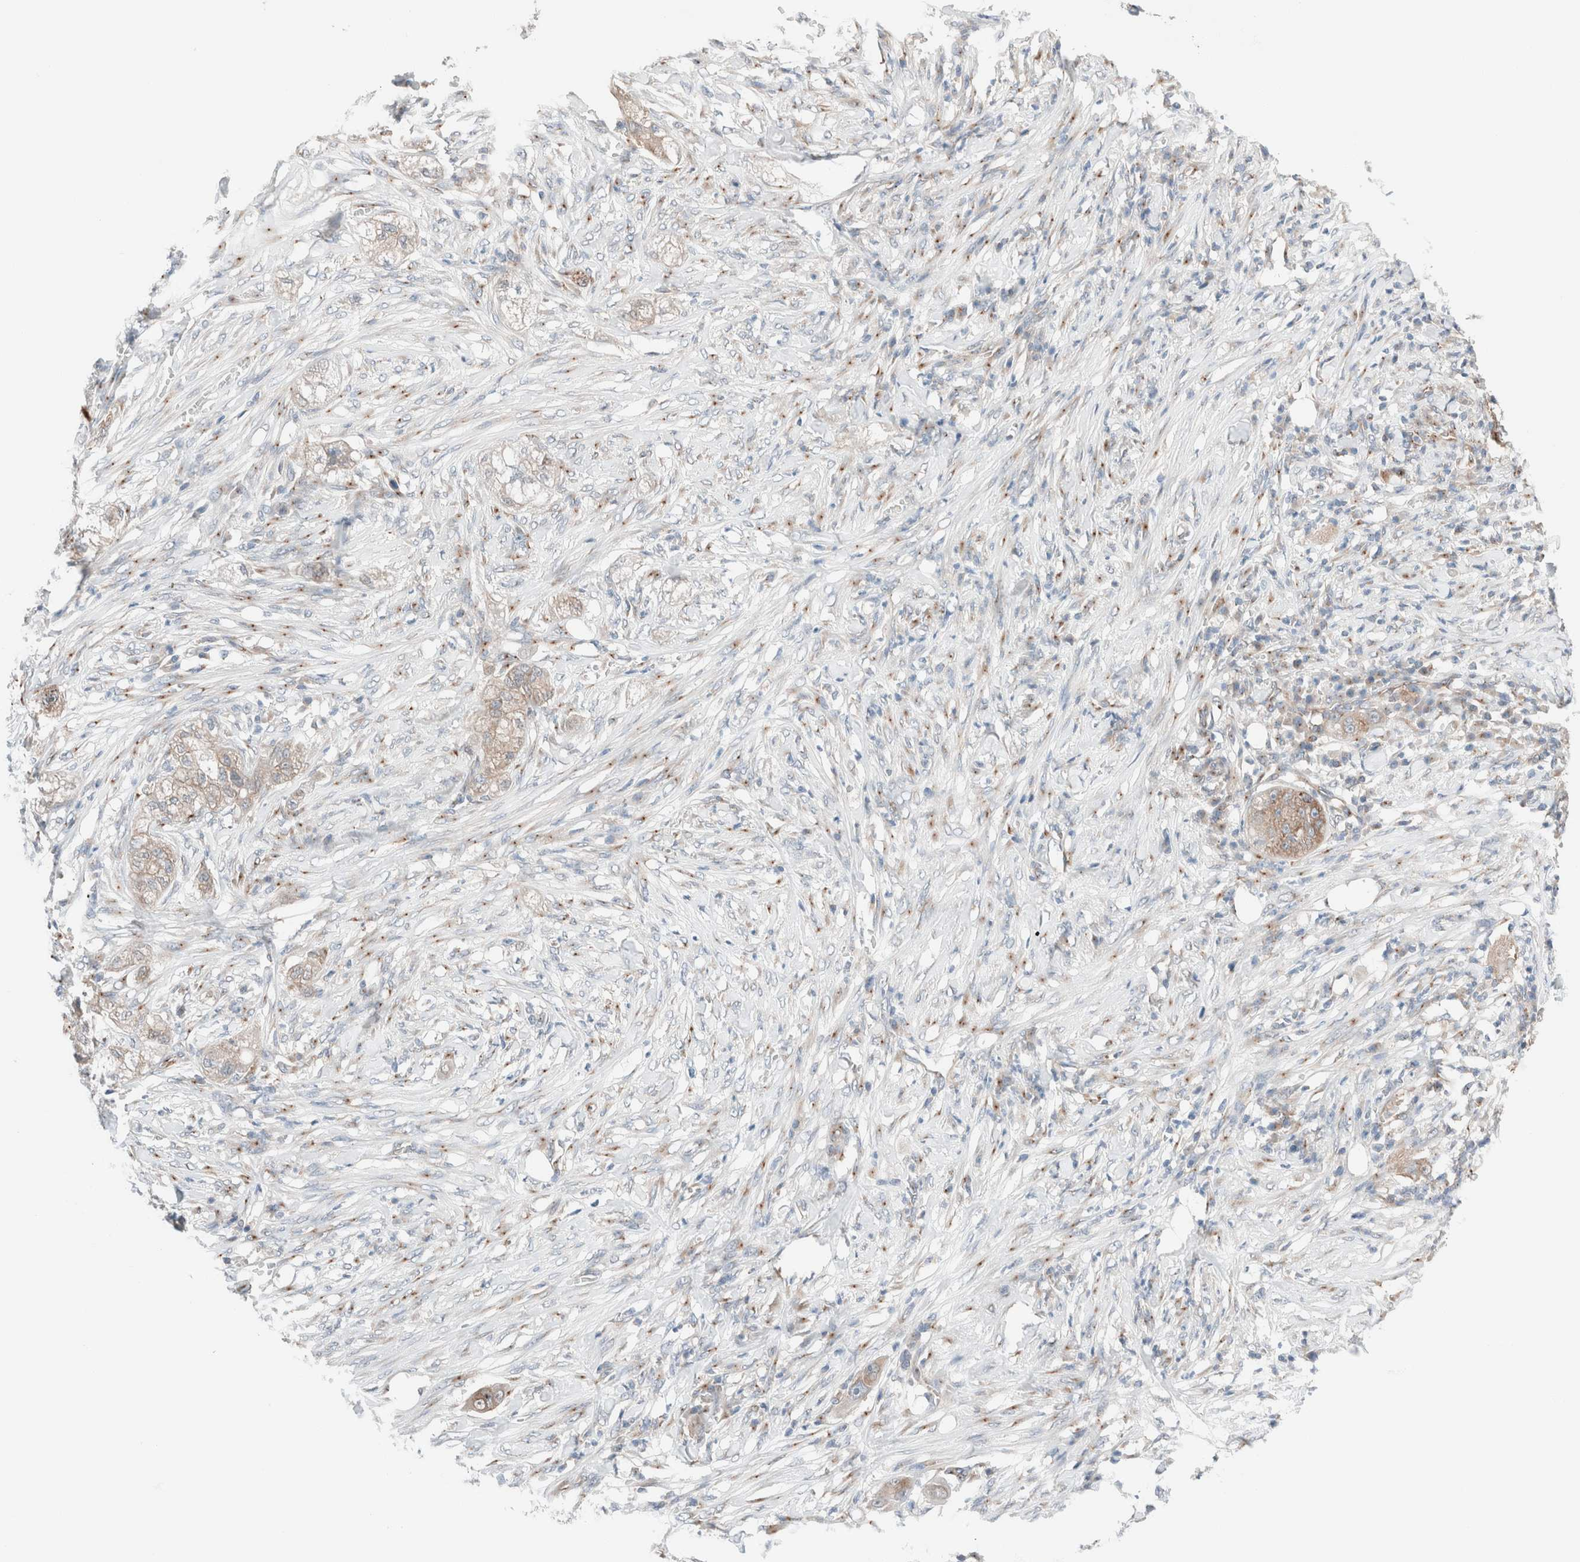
{"staining": {"intensity": "weak", "quantity": ">75%", "location": "cytoplasmic/membranous"}, "tissue": "pancreatic cancer", "cell_type": "Tumor cells", "image_type": "cancer", "snomed": [{"axis": "morphology", "description": "Adenocarcinoma, NOS"}, {"axis": "topography", "description": "Pancreas"}], "caption": "Tumor cells reveal weak cytoplasmic/membranous positivity in approximately >75% of cells in pancreatic cancer.", "gene": "CASC3", "patient": {"sex": "female", "age": 78}}